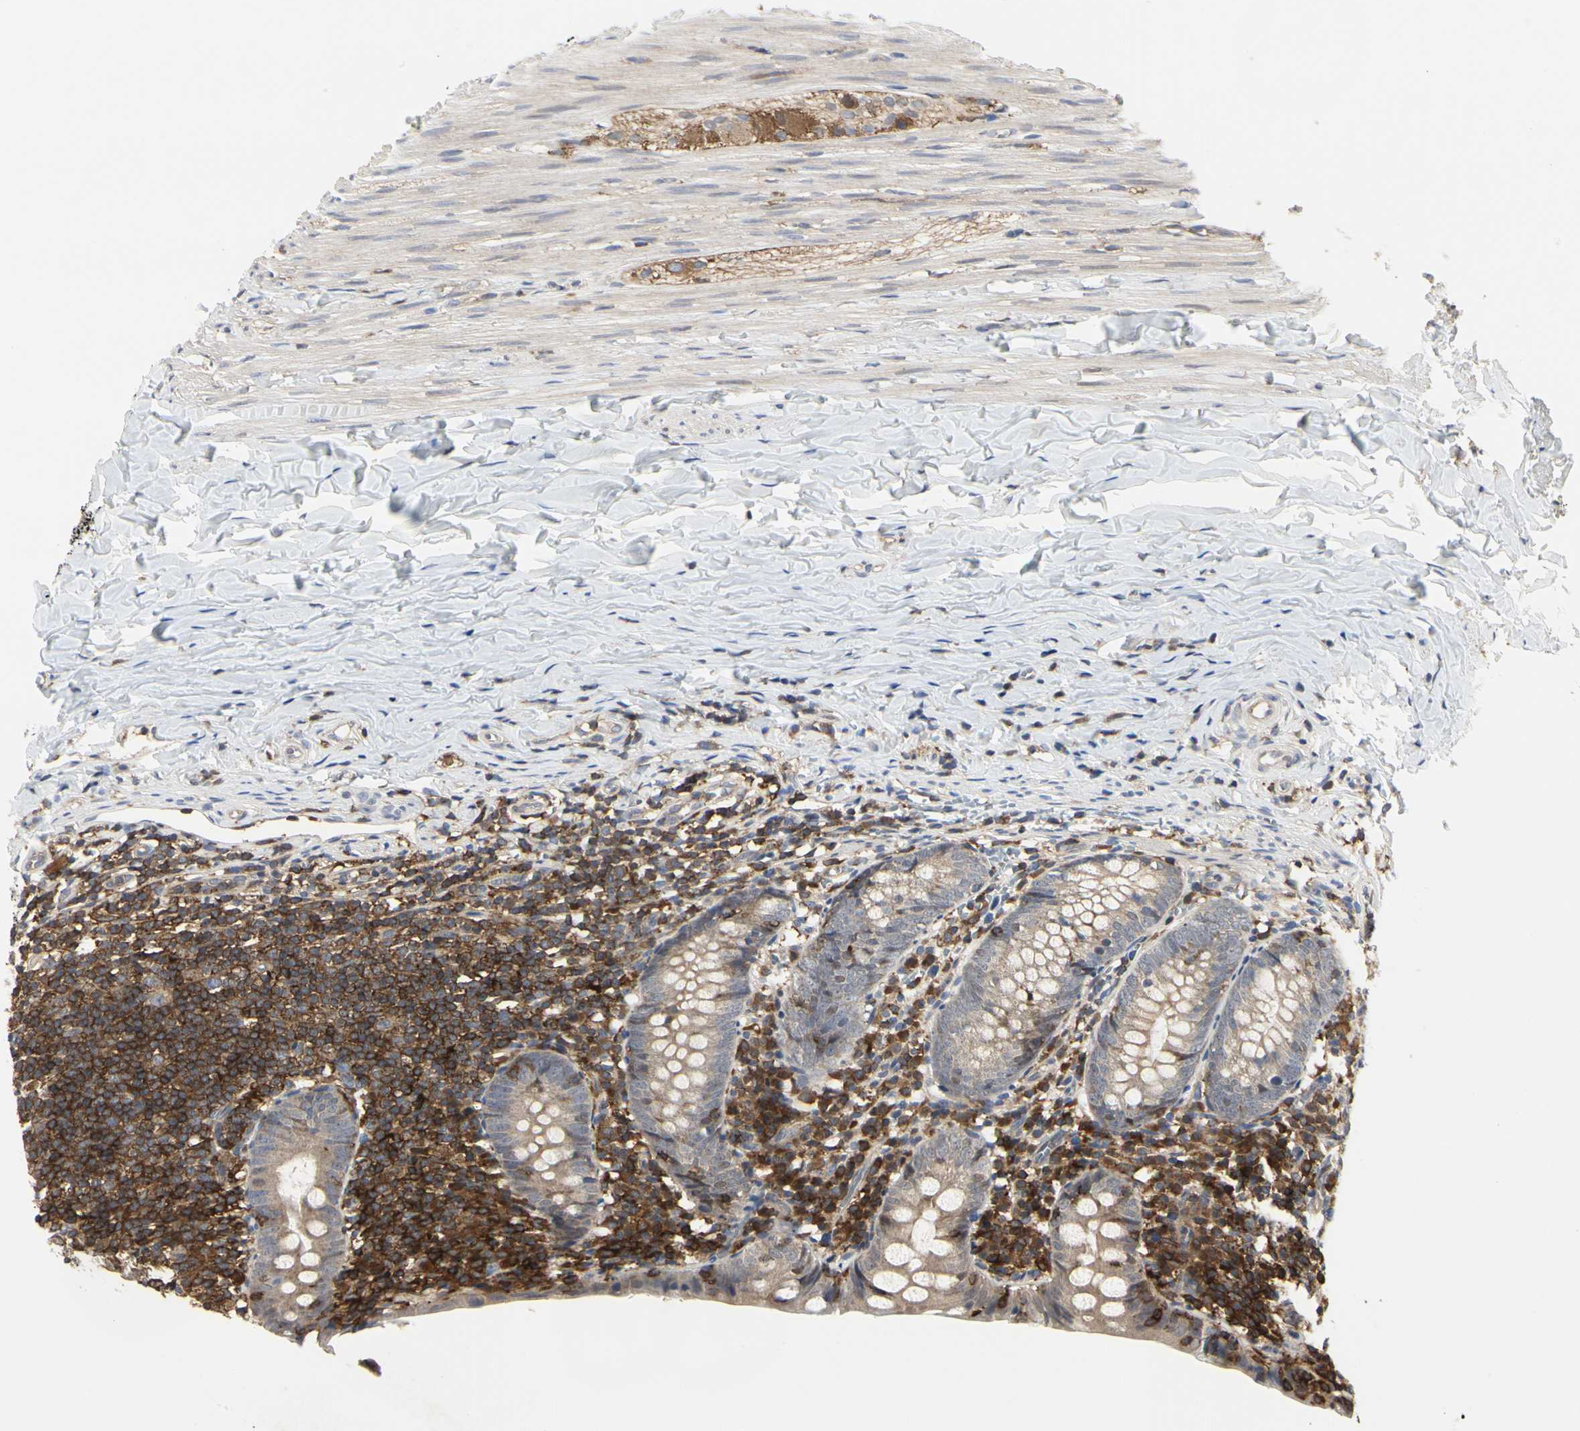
{"staining": {"intensity": "weak", "quantity": ">75%", "location": "cytoplasmic/membranous"}, "tissue": "appendix", "cell_type": "Glandular cells", "image_type": "normal", "snomed": [{"axis": "morphology", "description": "Normal tissue, NOS"}, {"axis": "topography", "description": "Appendix"}], "caption": "A low amount of weak cytoplasmic/membranous staining is present in about >75% of glandular cells in normal appendix. The protein of interest is stained brown, and the nuclei are stained in blue (DAB (3,3'-diaminobenzidine) IHC with brightfield microscopy, high magnification).", "gene": "NAPG", "patient": {"sex": "female", "age": 10}}